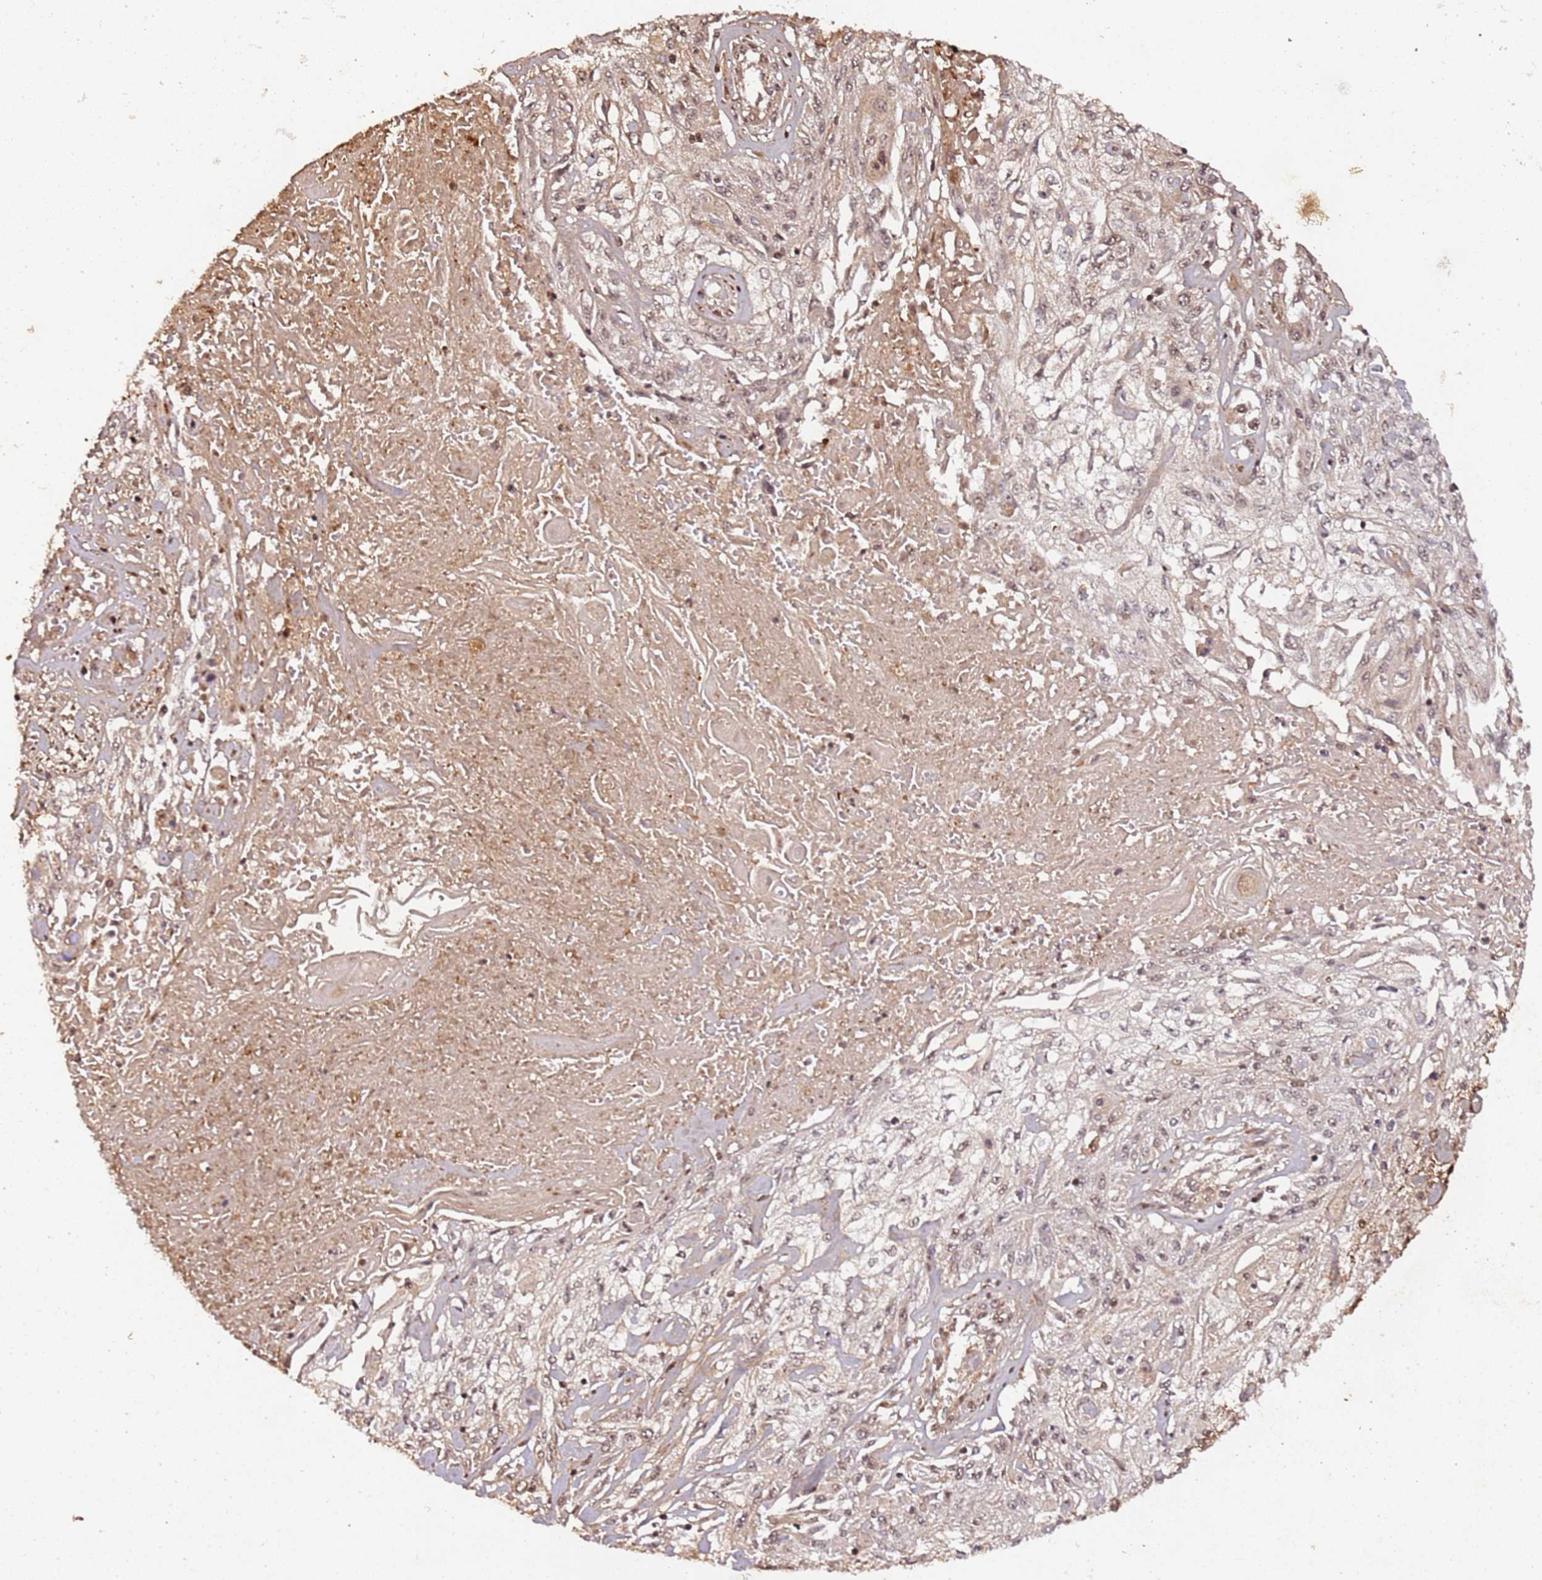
{"staining": {"intensity": "weak", "quantity": "25%-75%", "location": "nuclear"}, "tissue": "skin cancer", "cell_type": "Tumor cells", "image_type": "cancer", "snomed": [{"axis": "morphology", "description": "Squamous cell carcinoma, NOS"}, {"axis": "morphology", "description": "Squamous cell carcinoma, metastatic, NOS"}, {"axis": "topography", "description": "Skin"}, {"axis": "topography", "description": "Lymph node"}], "caption": "Brown immunohistochemical staining in human skin cancer (squamous cell carcinoma) exhibits weak nuclear positivity in about 25%-75% of tumor cells.", "gene": "COL1A2", "patient": {"sex": "male", "age": 75}}